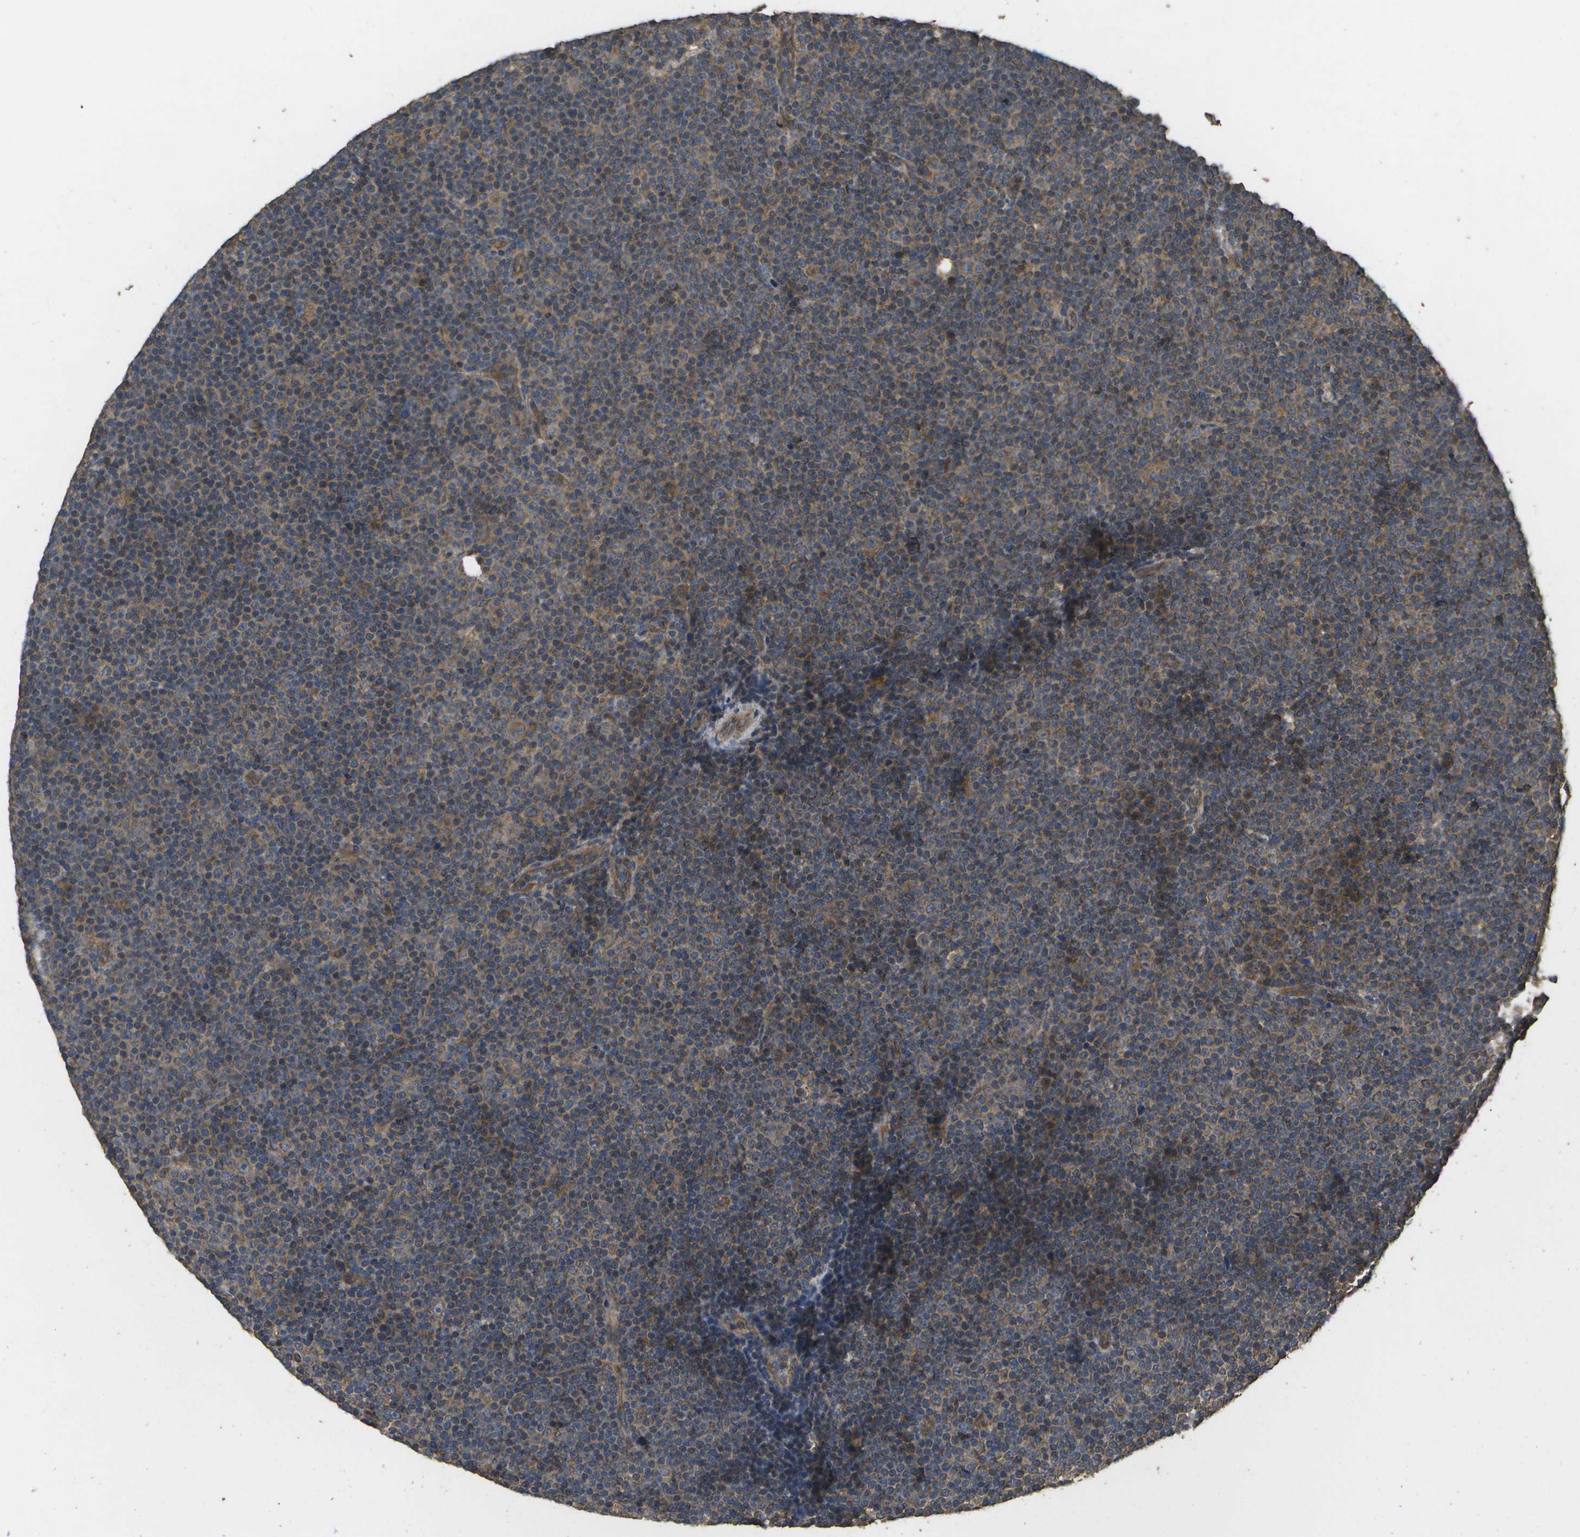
{"staining": {"intensity": "weak", "quantity": ">75%", "location": "cytoplasmic/membranous"}, "tissue": "lymphoma", "cell_type": "Tumor cells", "image_type": "cancer", "snomed": [{"axis": "morphology", "description": "Malignant lymphoma, non-Hodgkin's type, Low grade"}, {"axis": "topography", "description": "Lymph node"}], "caption": "Weak cytoplasmic/membranous expression is seen in about >75% of tumor cells in lymphoma.", "gene": "SACS", "patient": {"sex": "female", "age": 67}}